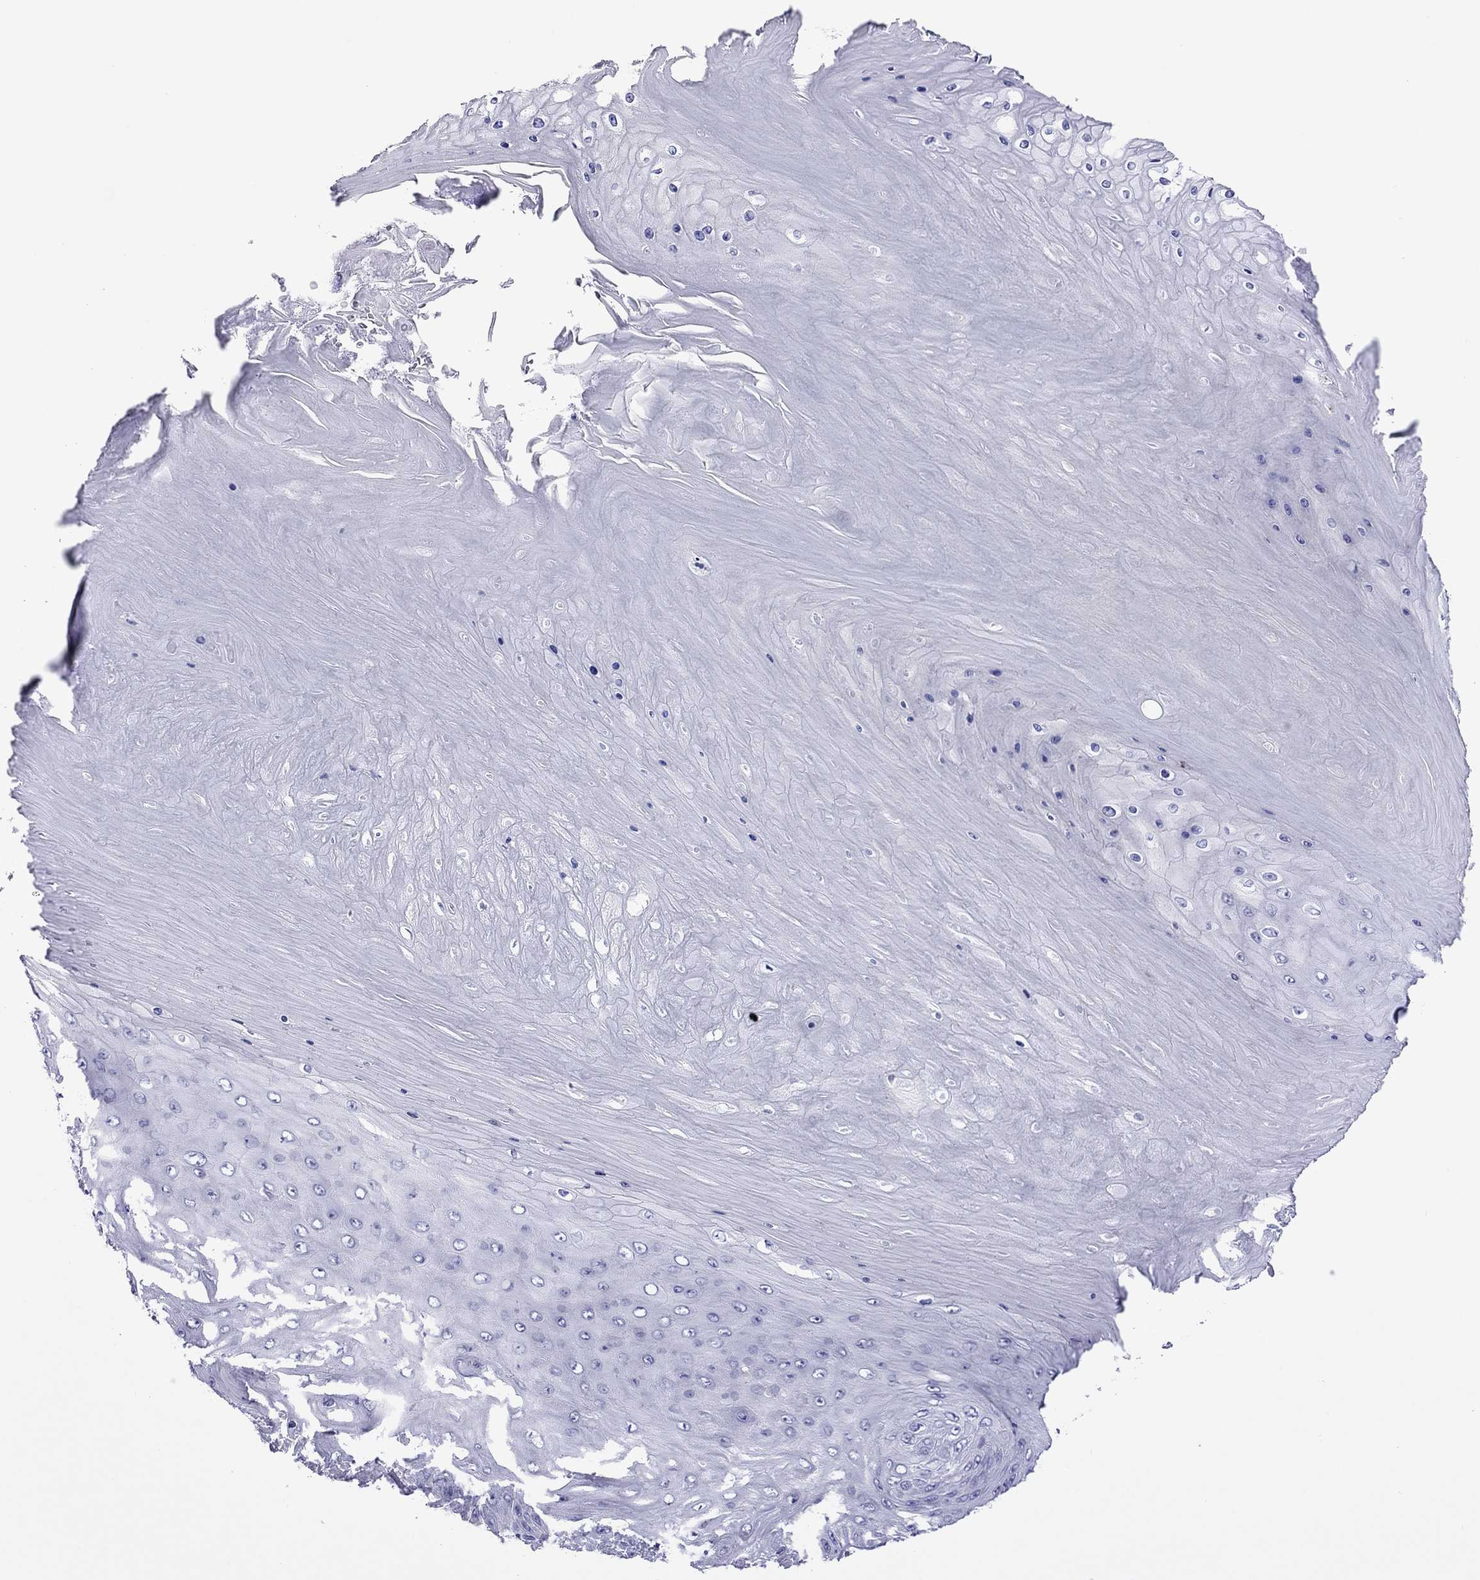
{"staining": {"intensity": "negative", "quantity": "none", "location": "none"}, "tissue": "skin cancer", "cell_type": "Tumor cells", "image_type": "cancer", "snomed": [{"axis": "morphology", "description": "Squamous cell carcinoma, NOS"}, {"axis": "topography", "description": "Skin"}], "caption": "Immunohistochemistry micrograph of human skin cancer stained for a protein (brown), which demonstrates no staining in tumor cells.", "gene": "MPZ", "patient": {"sex": "male", "age": 62}}